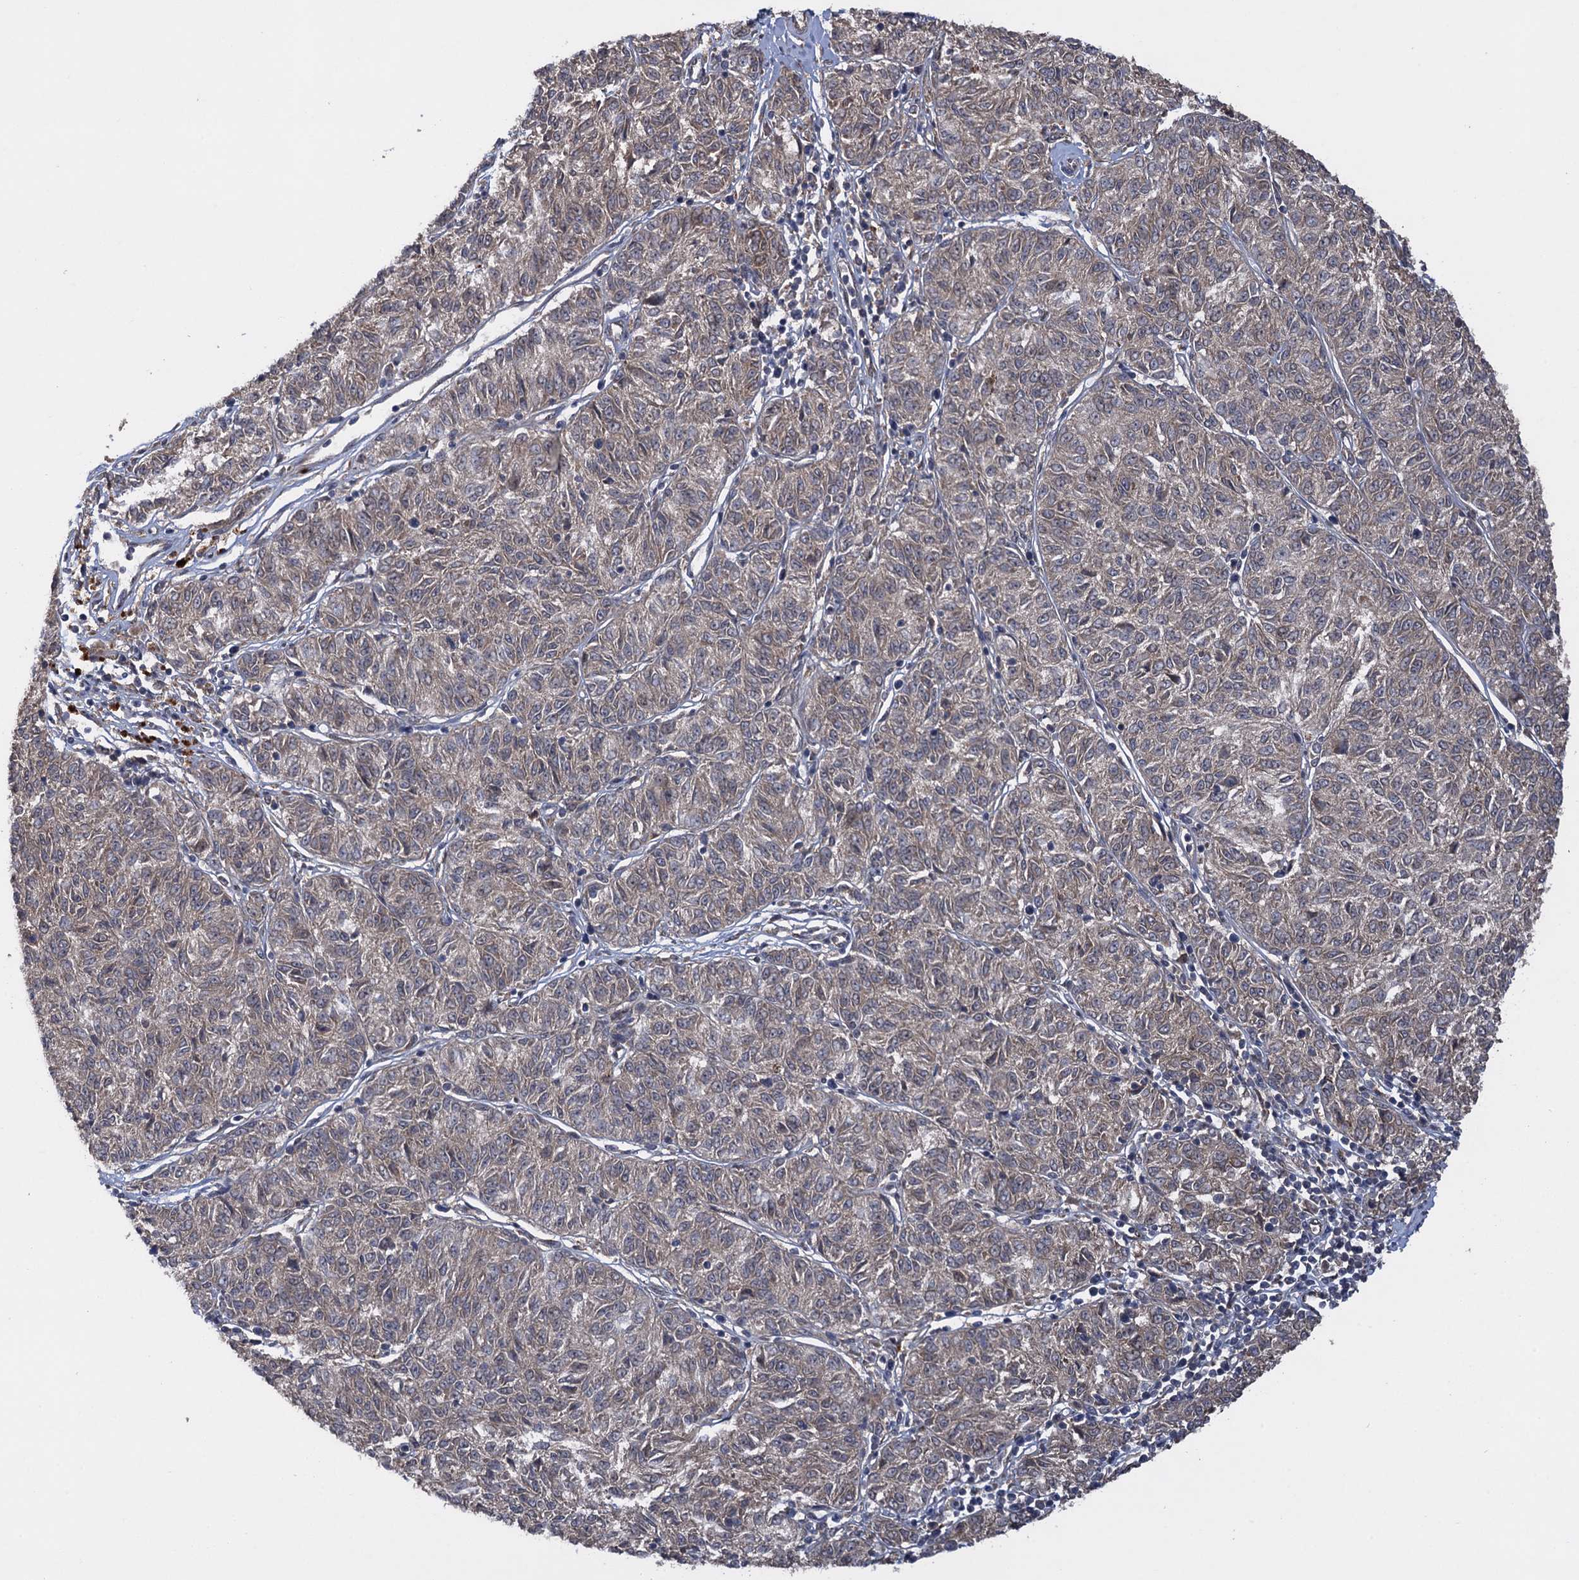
{"staining": {"intensity": "weak", "quantity": "<25%", "location": "cytoplasmic/membranous"}, "tissue": "melanoma", "cell_type": "Tumor cells", "image_type": "cancer", "snomed": [{"axis": "morphology", "description": "Malignant melanoma, NOS"}, {"axis": "topography", "description": "Skin"}], "caption": "The photomicrograph reveals no significant staining in tumor cells of melanoma.", "gene": "HAUS1", "patient": {"sex": "female", "age": 72}}